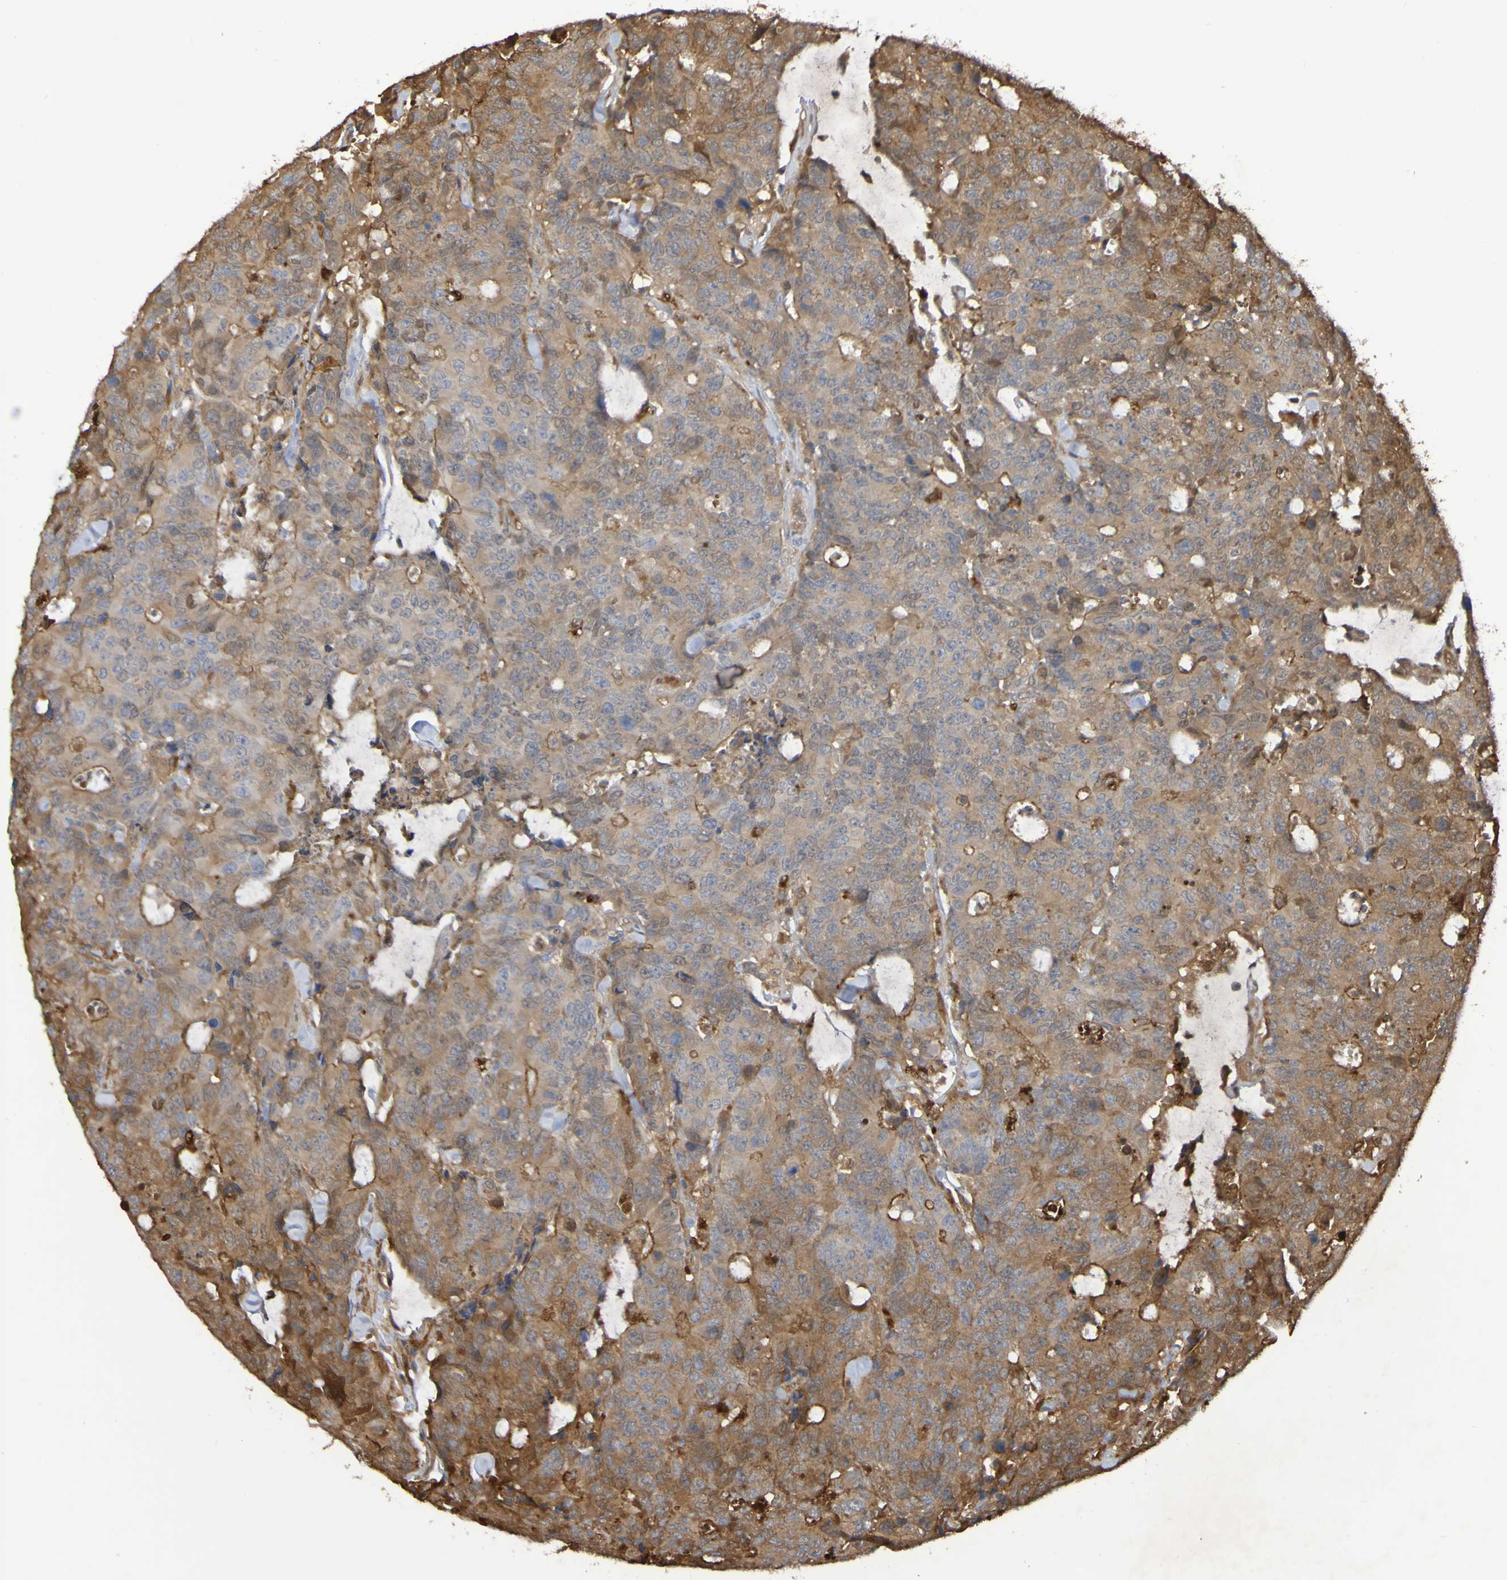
{"staining": {"intensity": "moderate", "quantity": "25%-75%", "location": "cytoplasmic/membranous"}, "tissue": "colorectal cancer", "cell_type": "Tumor cells", "image_type": "cancer", "snomed": [{"axis": "morphology", "description": "Adenocarcinoma, NOS"}, {"axis": "topography", "description": "Colon"}], "caption": "An image of adenocarcinoma (colorectal) stained for a protein displays moderate cytoplasmic/membranous brown staining in tumor cells. (DAB IHC, brown staining for protein, blue staining for nuclei).", "gene": "SERPINB6", "patient": {"sex": "female", "age": 86}}